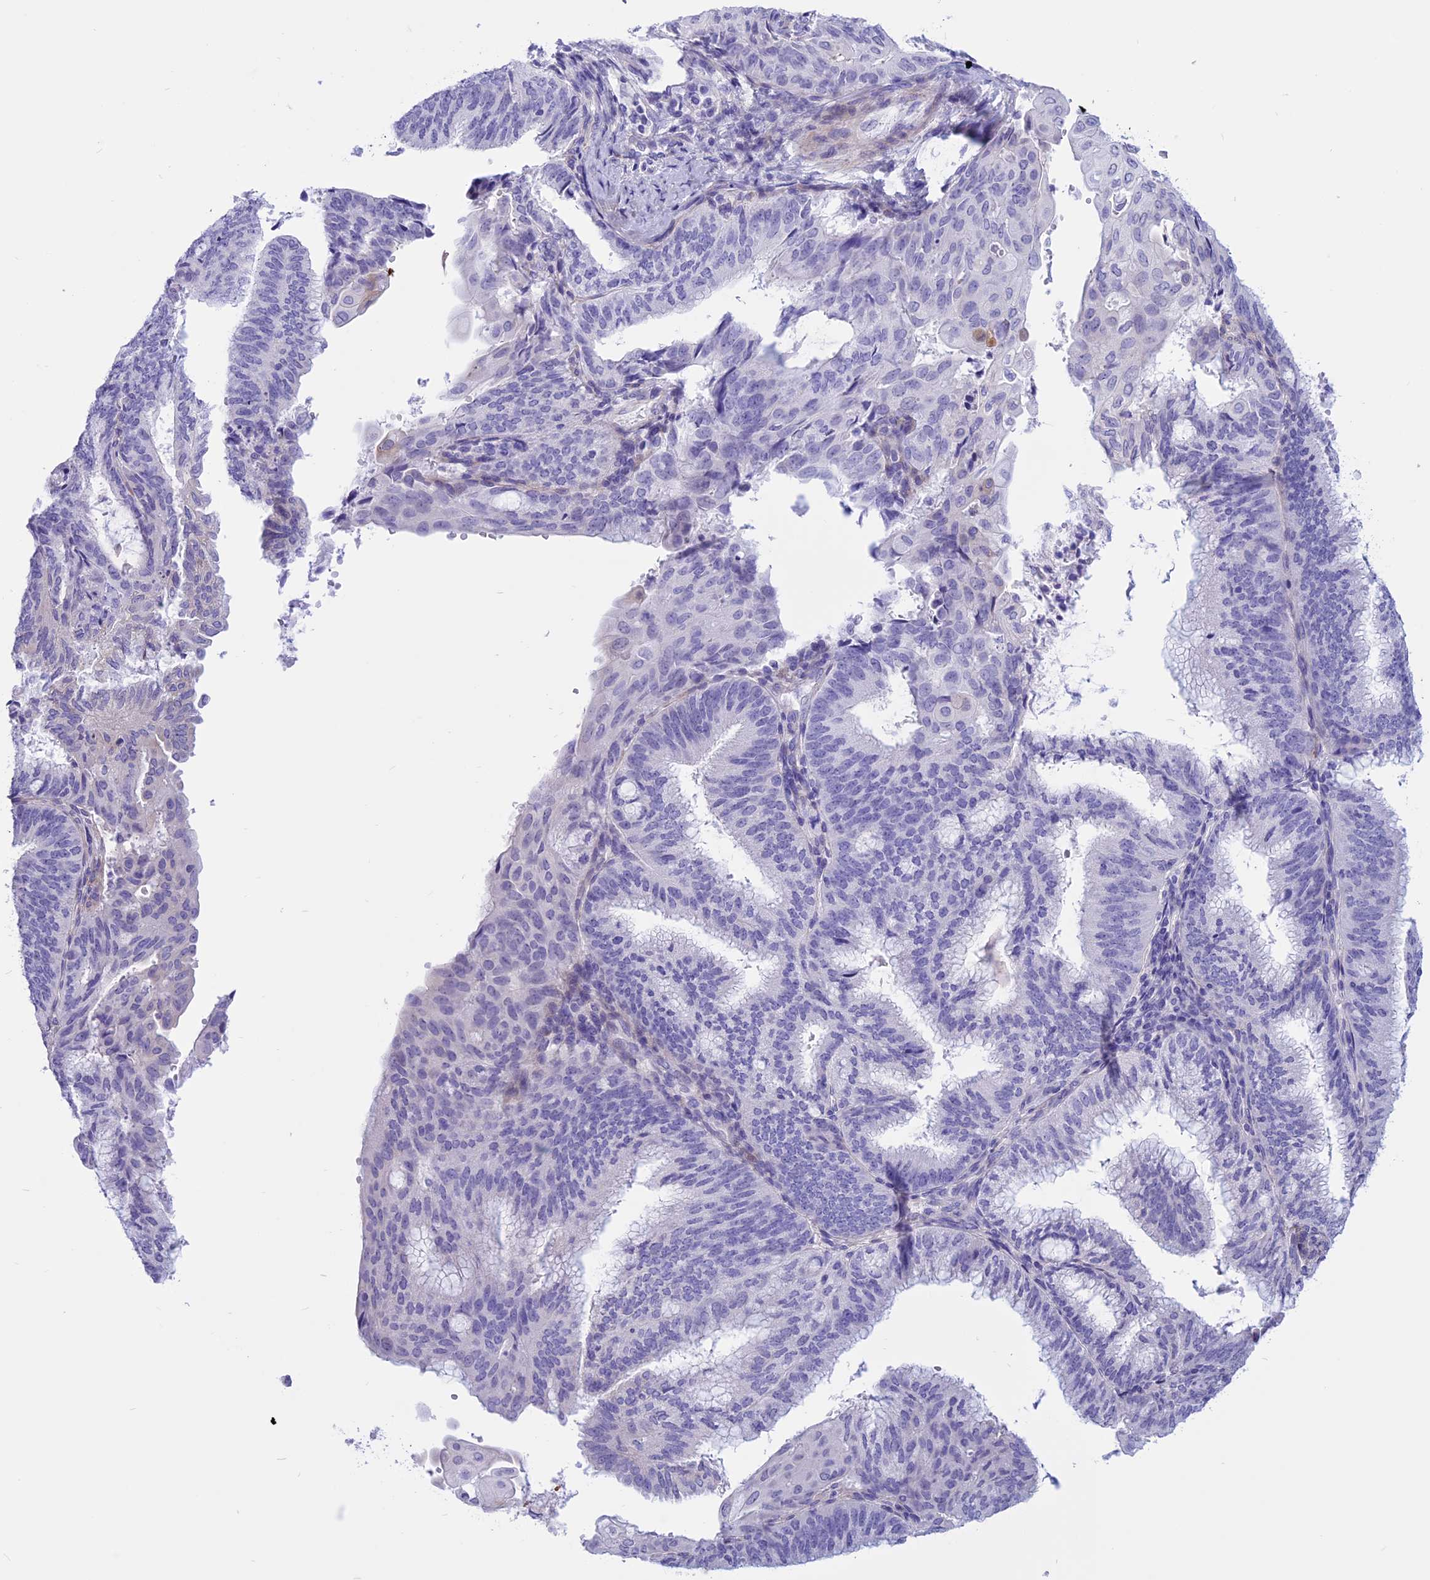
{"staining": {"intensity": "negative", "quantity": "none", "location": "none"}, "tissue": "endometrial cancer", "cell_type": "Tumor cells", "image_type": "cancer", "snomed": [{"axis": "morphology", "description": "Adenocarcinoma, NOS"}, {"axis": "topography", "description": "Endometrium"}], "caption": "Immunohistochemistry (IHC) histopathology image of neoplastic tissue: human endometrial cancer (adenocarcinoma) stained with DAB (3,3'-diaminobenzidine) demonstrates no significant protein expression in tumor cells. (Stains: DAB immunohistochemistry with hematoxylin counter stain, Microscopy: brightfield microscopy at high magnification).", "gene": "SPHKAP", "patient": {"sex": "female", "age": 49}}